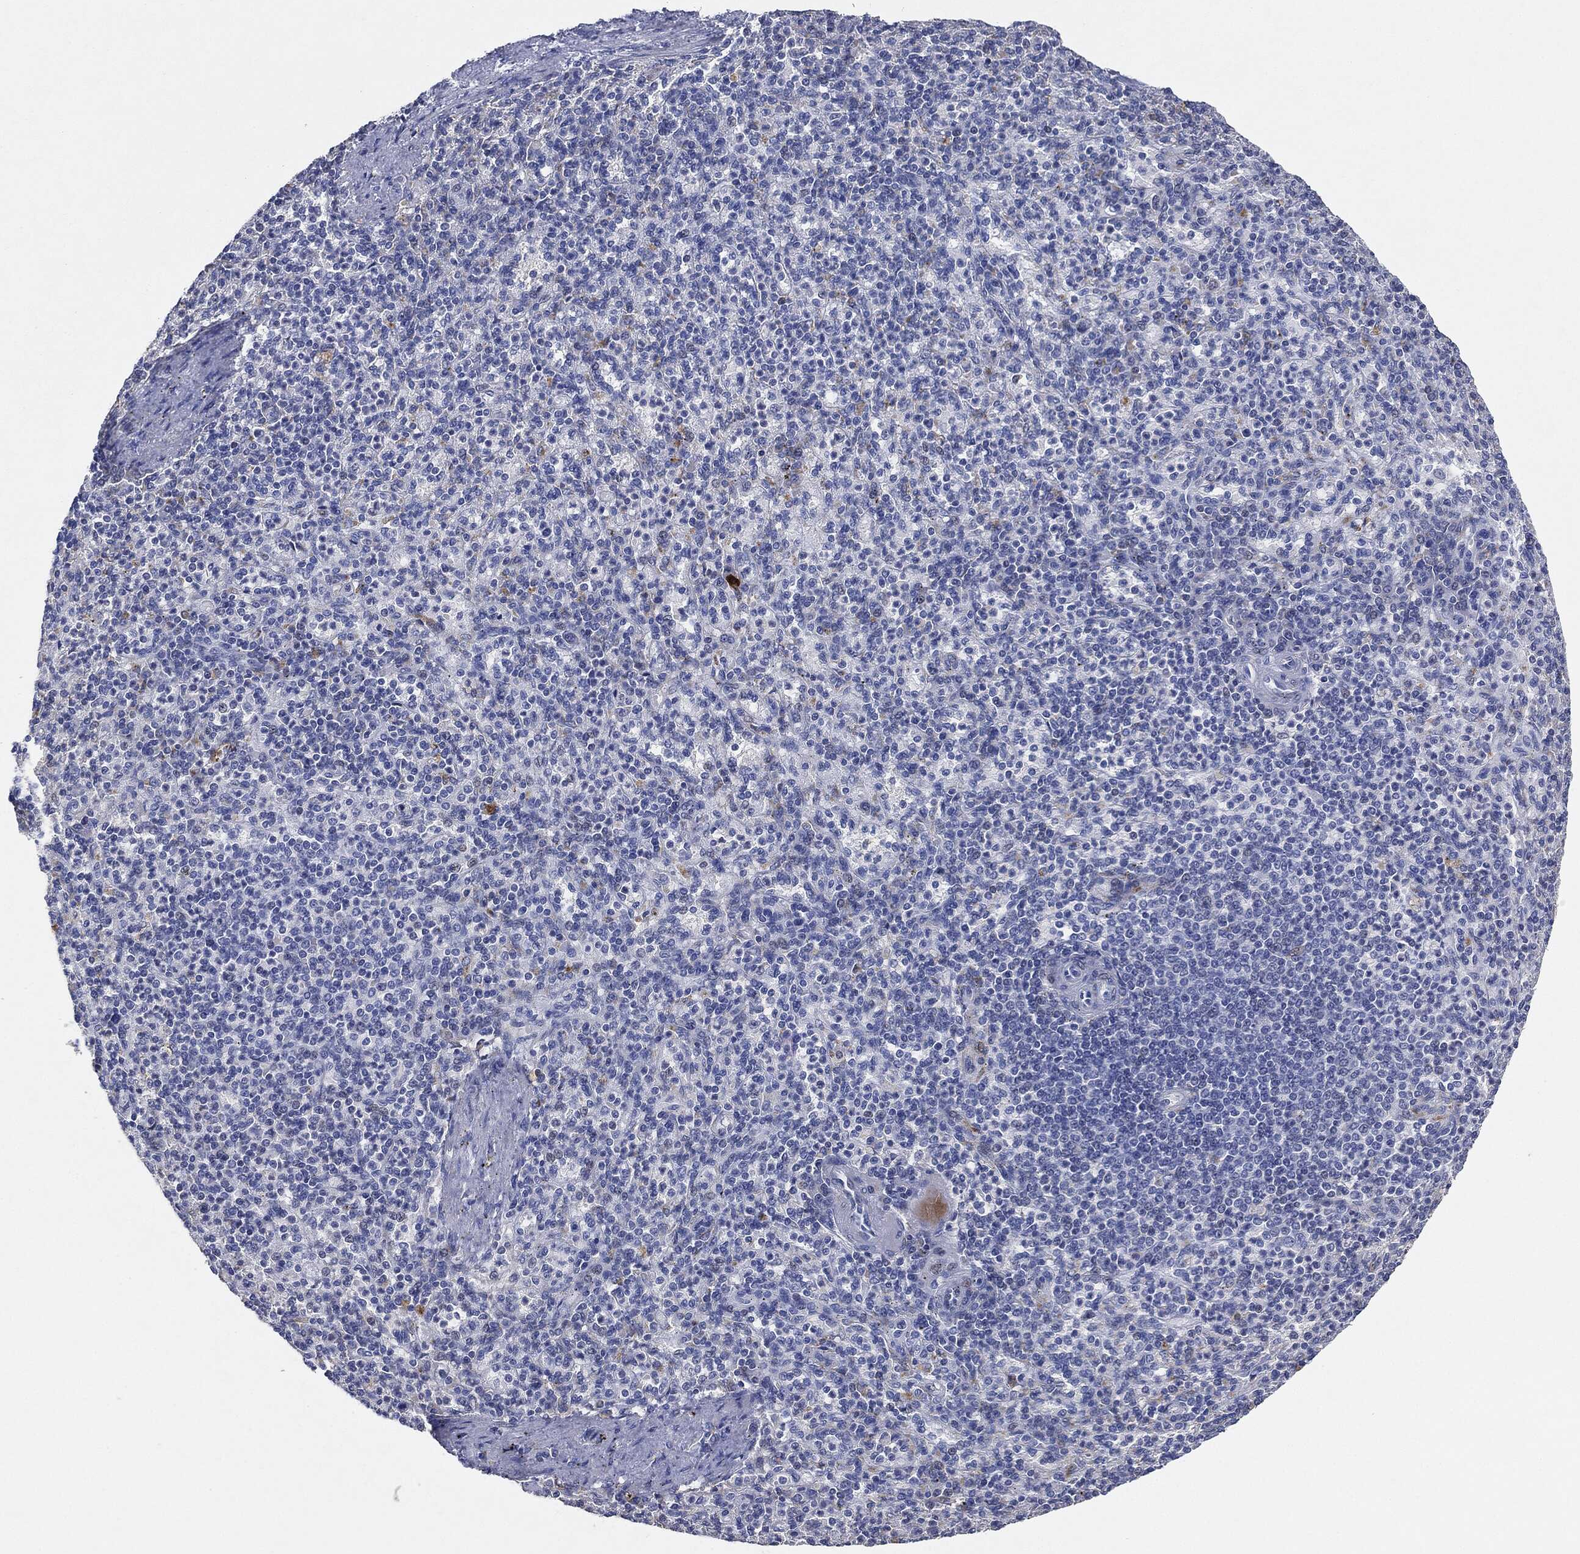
{"staining": {"intensity": "negative", "quantity": "none", "location": "none"}, "tissue": "spleen", "cell_type": "Cells in red pulp", "image_type": "normal", "snomed": [{"axis": "morphology", "description": "Normal tissue, NOS"}, {"axis": "topography", "description": "Spleen"}], "caption": "Immunohistochemistry (IHC) histopathology image of unremarkable human spleen stained for a protein (brown), which demonstrates no positivity in cells in red pulp. (Stains: DAB (3,3'-diaminobenzidine) immunohistochemistry with hematoxylin counter stain, Microscopy: brightfield microscopy at high magnification).", "gene": "NTRK1", "patient": {"sex": "female", "age": 74}}